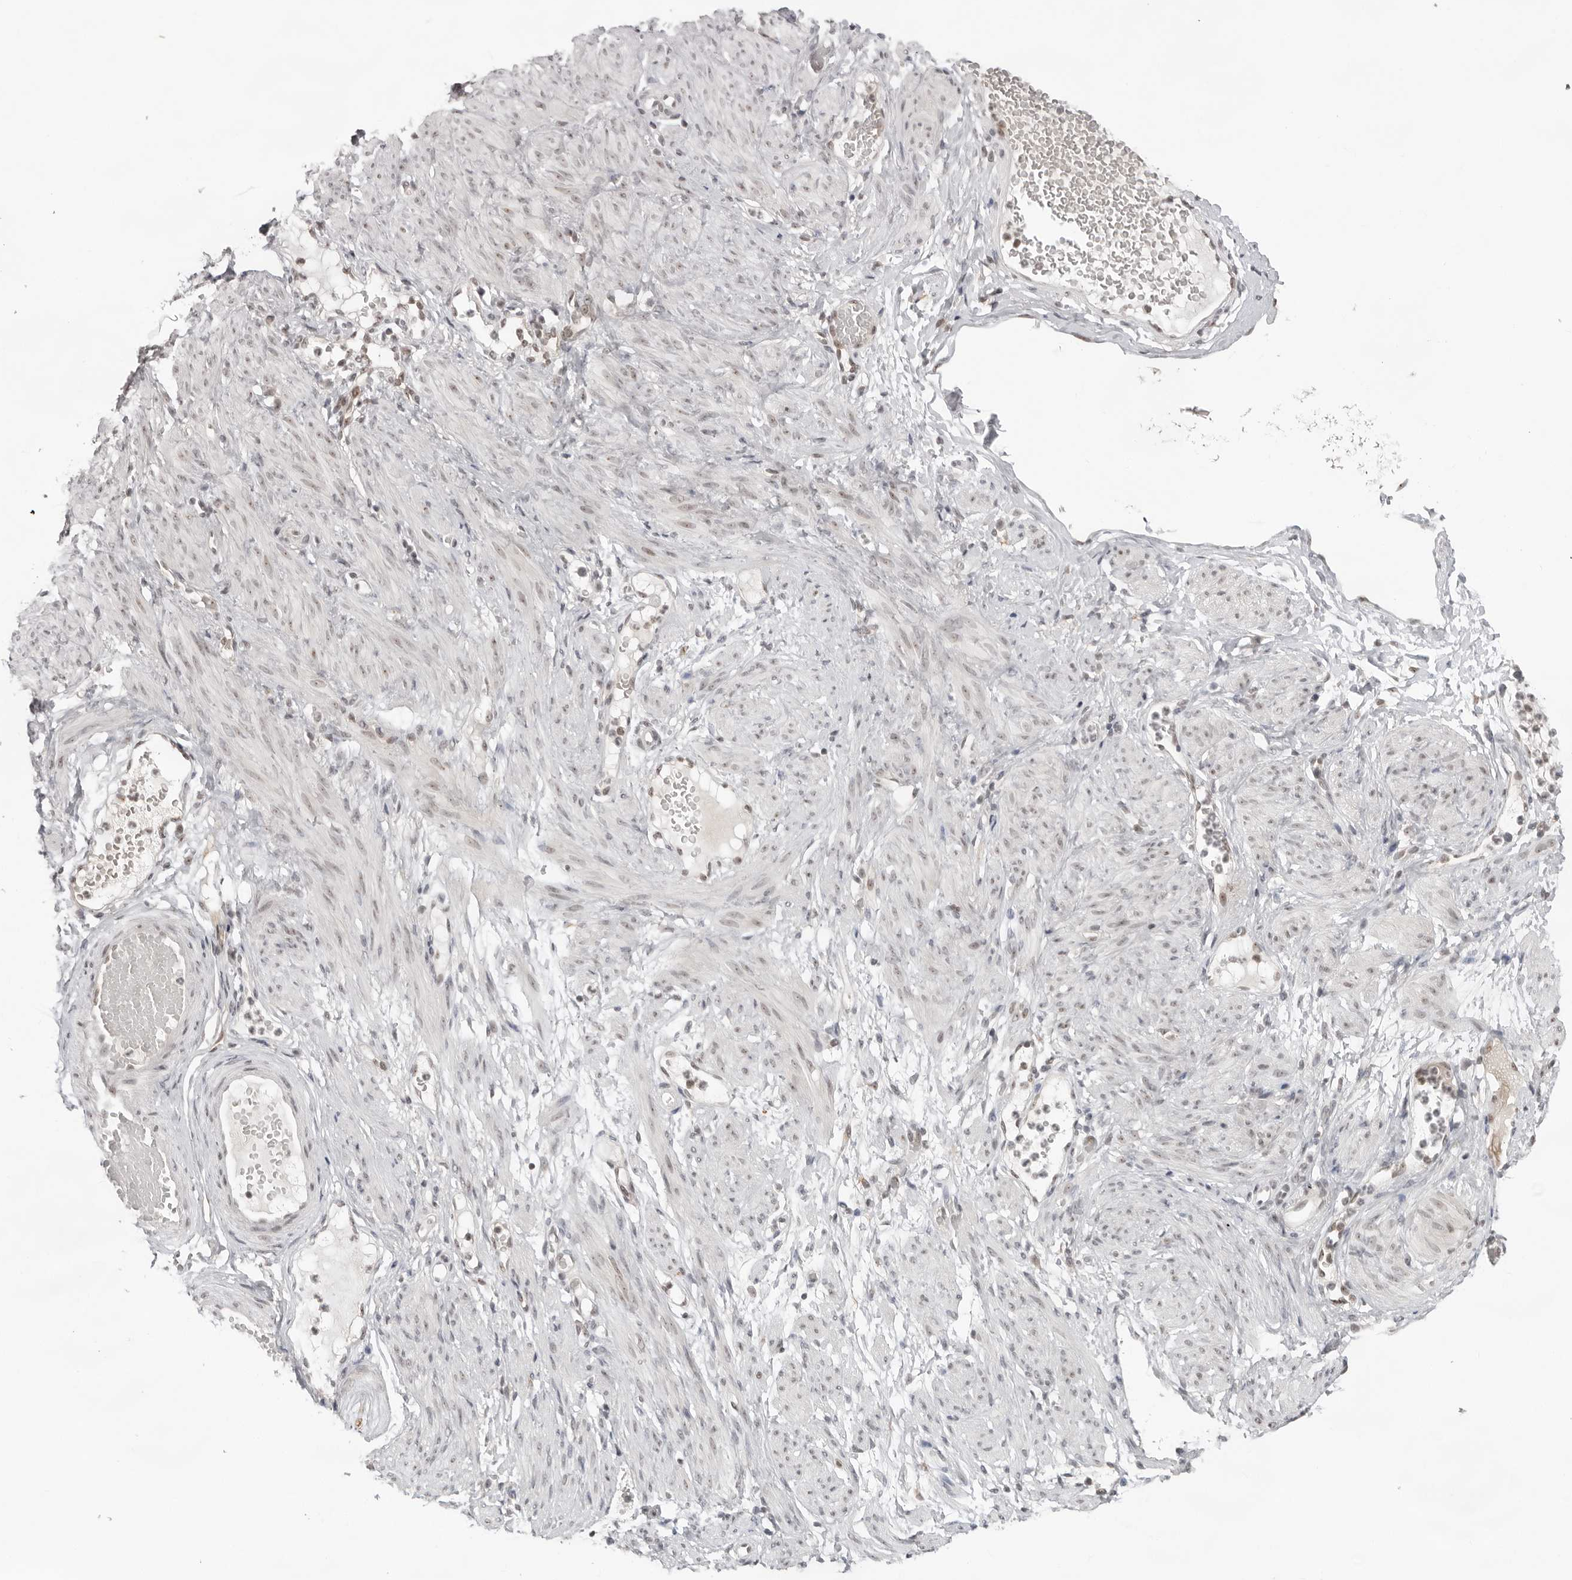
{"staining": {"intensity": "negative", "quantity": "none", "location": "none"}, "tissue": "adipose tissue", "cell_type": "Adipocytes", "image_type": "normal", "snomed": [{"axis": "morphology", "description": "Normal tissue, NOS"}, {"axis": "topography", "description": "Smooth muscle"}, {"axis": "topography", "description": "Peripheral nerve tissue"}], "caption": "Immunohistochemistry image of normal human adipose tissue stained for a protein (brown), which shows no staining in adipocytes. (DAB (3,3'-diaminobenzidine) IHC, high magnification).", "gene": "EXOSC10", "patient": {"sex": "female", "age": 39}}